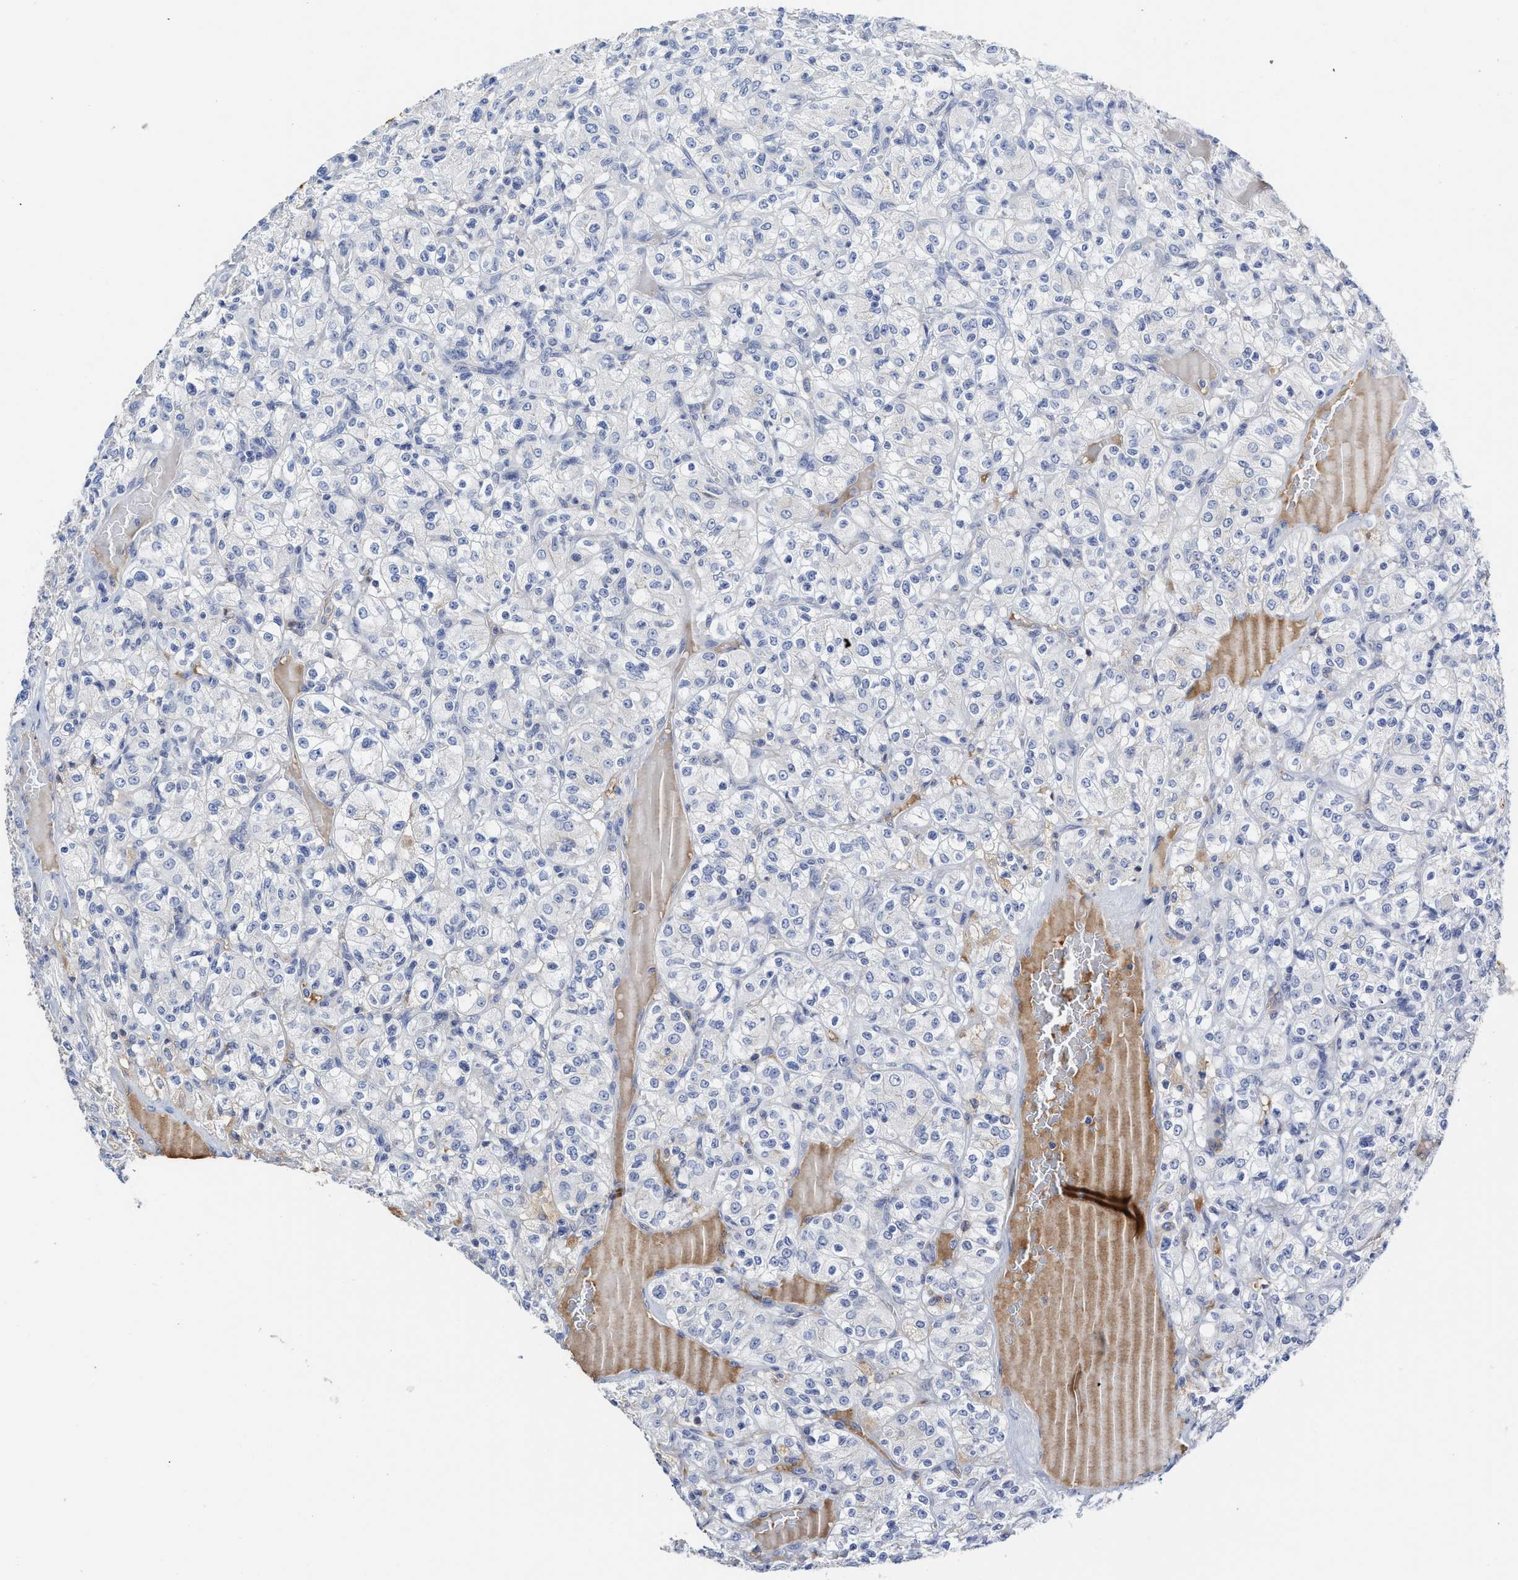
{"staining": {"intensity": "weak", "quantity": "<25%", "location": "cytoplasmic/membranous"}, "tissue": "renal cancer", "cell_type": "Tumor cells", "image_type": "cancer", "snomed": [{"axis": "morphology", "description": "Normal tissue, NOS"}, {"axis": "morphology", "description": "Adenocarcinoma, NOS"}, {"axis": "topography", "description": "Kidney"}], "caption": "This is a photomicrograph of IHC staining of renal adenocarcinoma, which shows no staining in tumor cells.", "gene": "C2", "patient": {"sex": "female", "age": 72}}